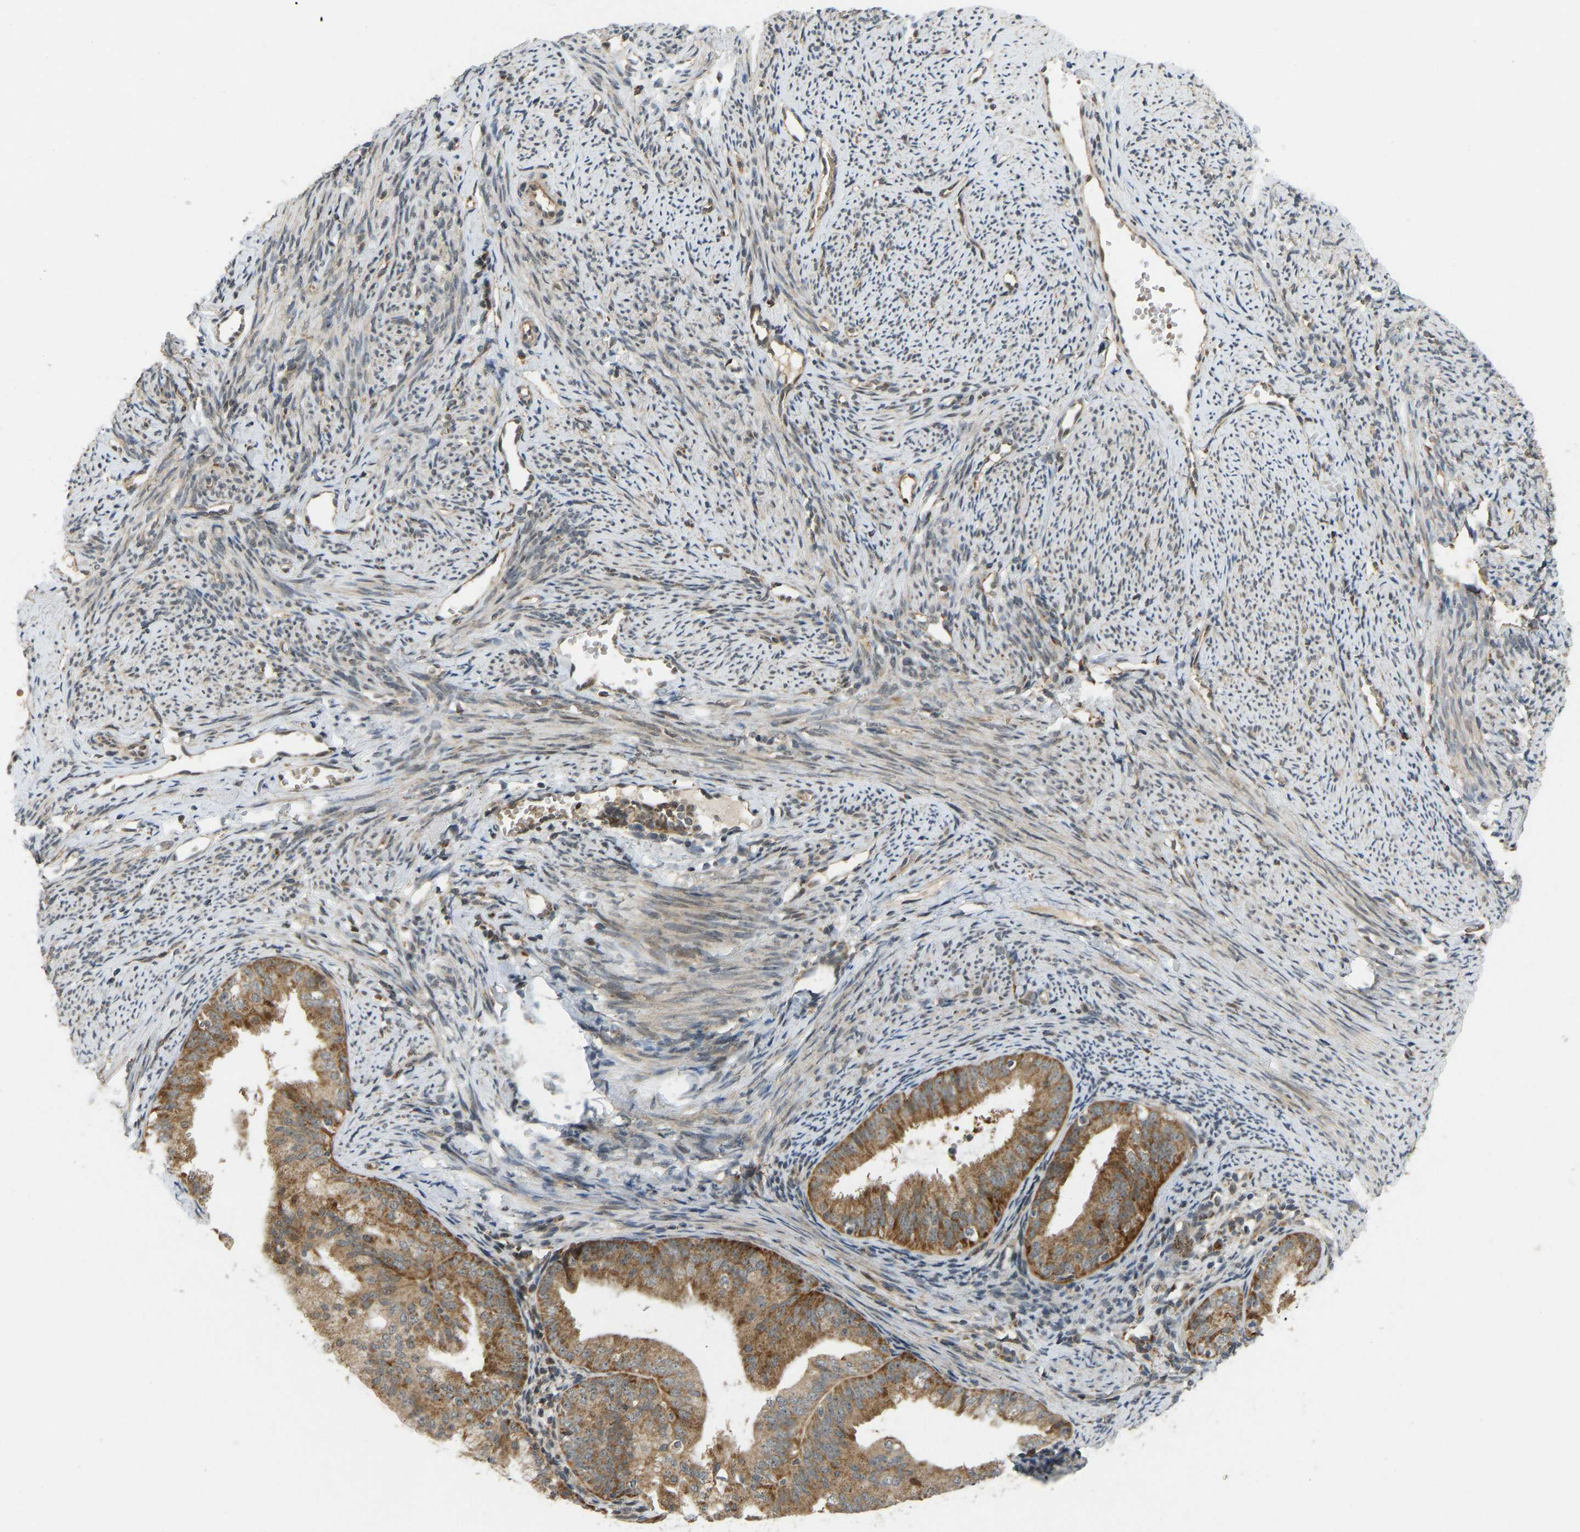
{"staining": {"intensity": "moderate", "quantity": ">75%", "location": "cytoplasmic/membranous"}, "tissue": "endometrial cancer", "cell_type": "Tumor cells", "image_type": "cancer", "snomed": [{"axis": "morphology", "description": "Adenocarcinoma, NOS"}, {"axis": "topography", "description": "Endometrium"}], "caption": "This is an image of IHC staining of endometrial adenocarcinoma, which shows moderate positivity in the cytoplasmic/membranous of tumor cells.", "gene": "ACADS", "patient": {"sex": "female", "age": 63}}